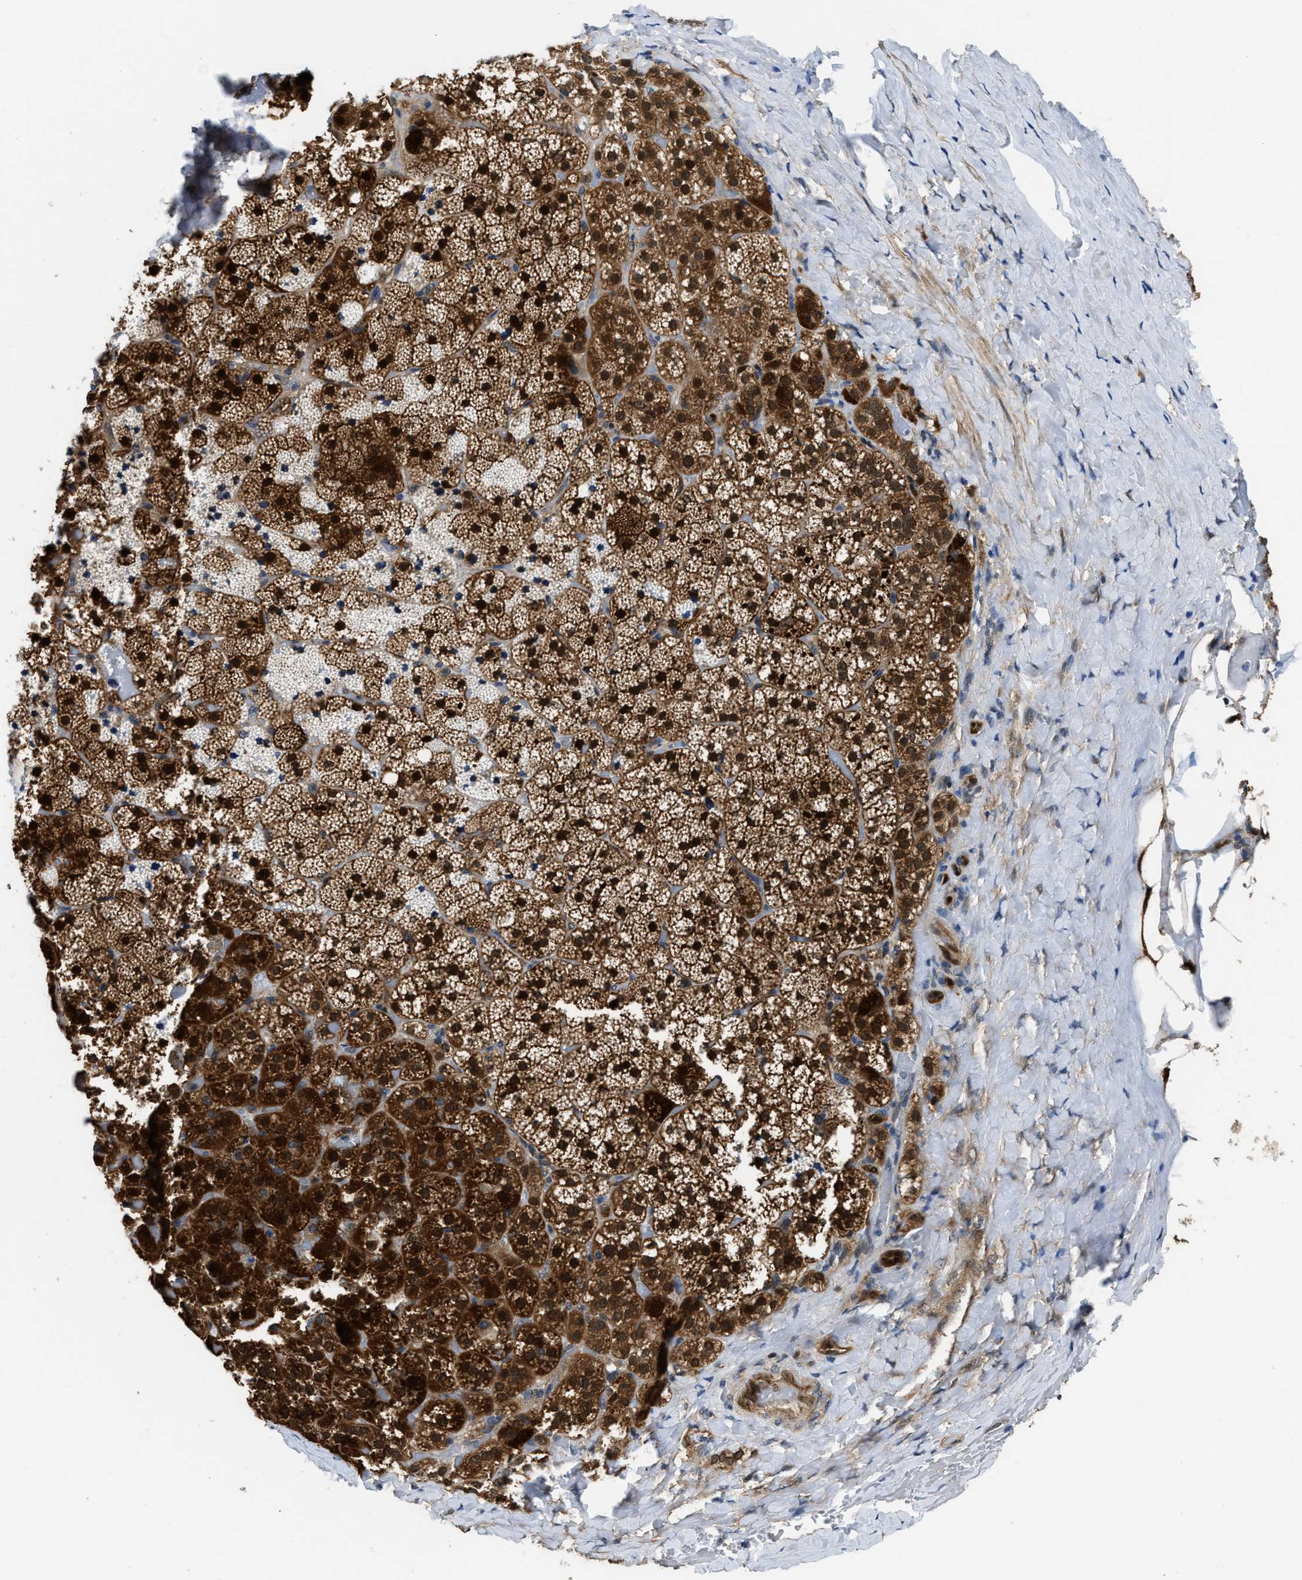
{"staining": {"intensity": "strong", "quantity": ">75%", "location": "cytoplasmic/membranous,nuclear"}, "tissue": "adrenal gland", "cell_type": "Glandular cells", "image_type": "normal", "snomed": [{"axis": "morphology", "description": "Normal tissue, NOS"}, {"axis": "topography", "description": "Adrenal gland"}], "caption": "Strong cytoplasmic/membranous,nuclear expression for a protein is present in about >75% of glandular cells of normal adrenal gland using immunohistochemistry (IHC).", "gene": "PPA1", "patient": {"sex": "female", "age": 59}}